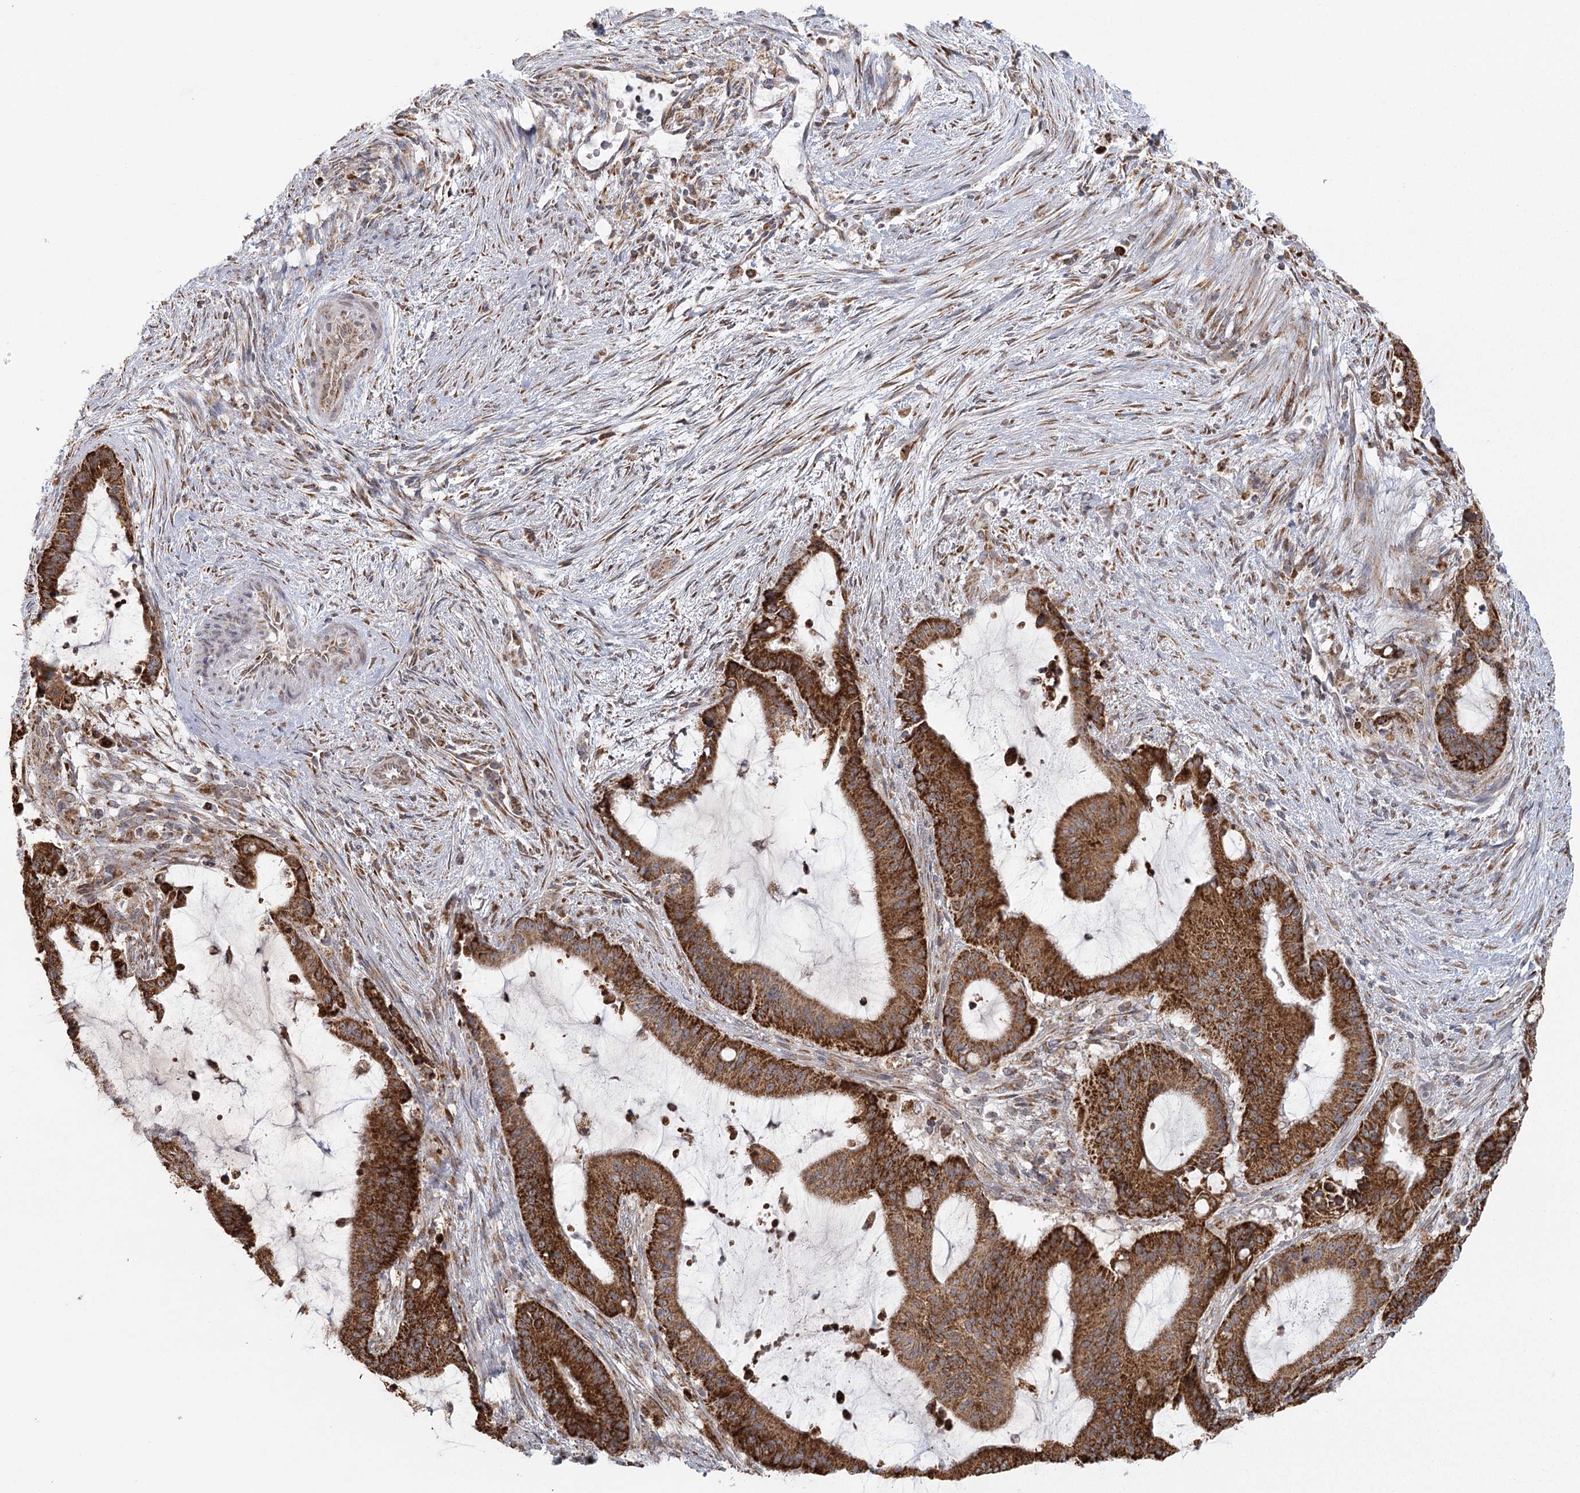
{"staining": {"intensity": "strong", "quantity": ">75%", "location": "cytoplasmic/membranous"}, "tissue": "liver cancer", "cell_type": "Tumor cells", "image_type": "cancer", "snomed": [{"axis": "morphology", "description": "Normal tissue, NOS"}, {"axis": "morphology", "description": "Cholangiocarcinoma"}, {"axis": "topography", "description": "Liver"}, {"axis": "topography", "description": "Peripheral nerve tissue"}], "caption": "Liver cholangiocarcinoma stained with a brown dye displays strong cytoplasmic/membranous positive expression in approximately >75% of tumor cells.", "gene": "LACTB", "patient": {"sex": "female", "age": 73}}